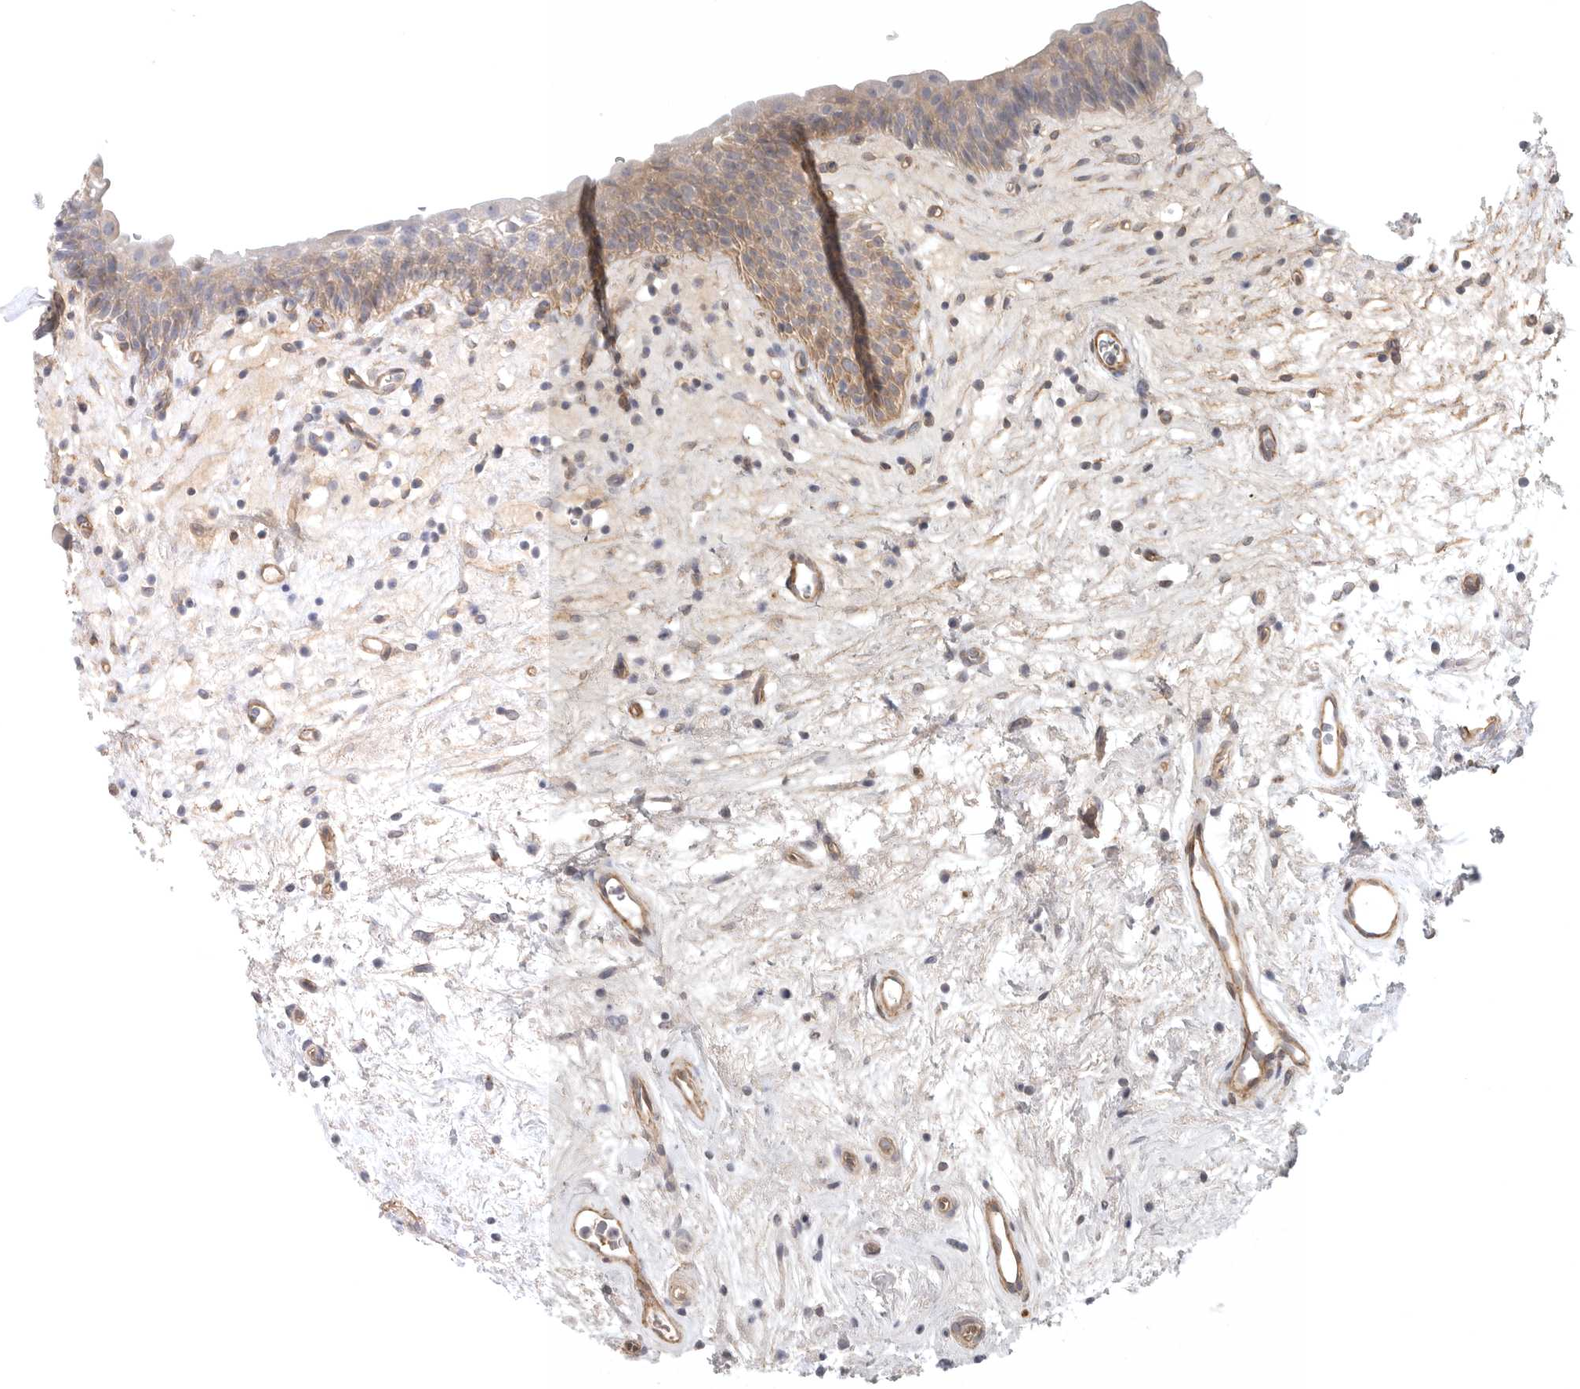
{"staining": {"intensity": "moderate", "quantity": "25%-75%", "location": "cytoplasmic/membranous"}, "tissue": "urinary bladder", "cell_type": "Urothelial cells", "image_type": "normal", "snomed": [{"axis": "morphology", "description": "Normal tissue, NOS"}, {"axis": "topography", "description": "Urinary bladder"}], "caption": "Immunohistochemistry (IHC) micrograph of normal urinary bladder: human urinary bladder stained using IHC exhibits medium levels of moderate protein expression localized specifically in the cytoplasmic/membranous of urothelial cells, appearing as a cytoplasmic/membranous brown color.", "gene": "LONRF1", "patient": {"sex": "male", "age": 83}}